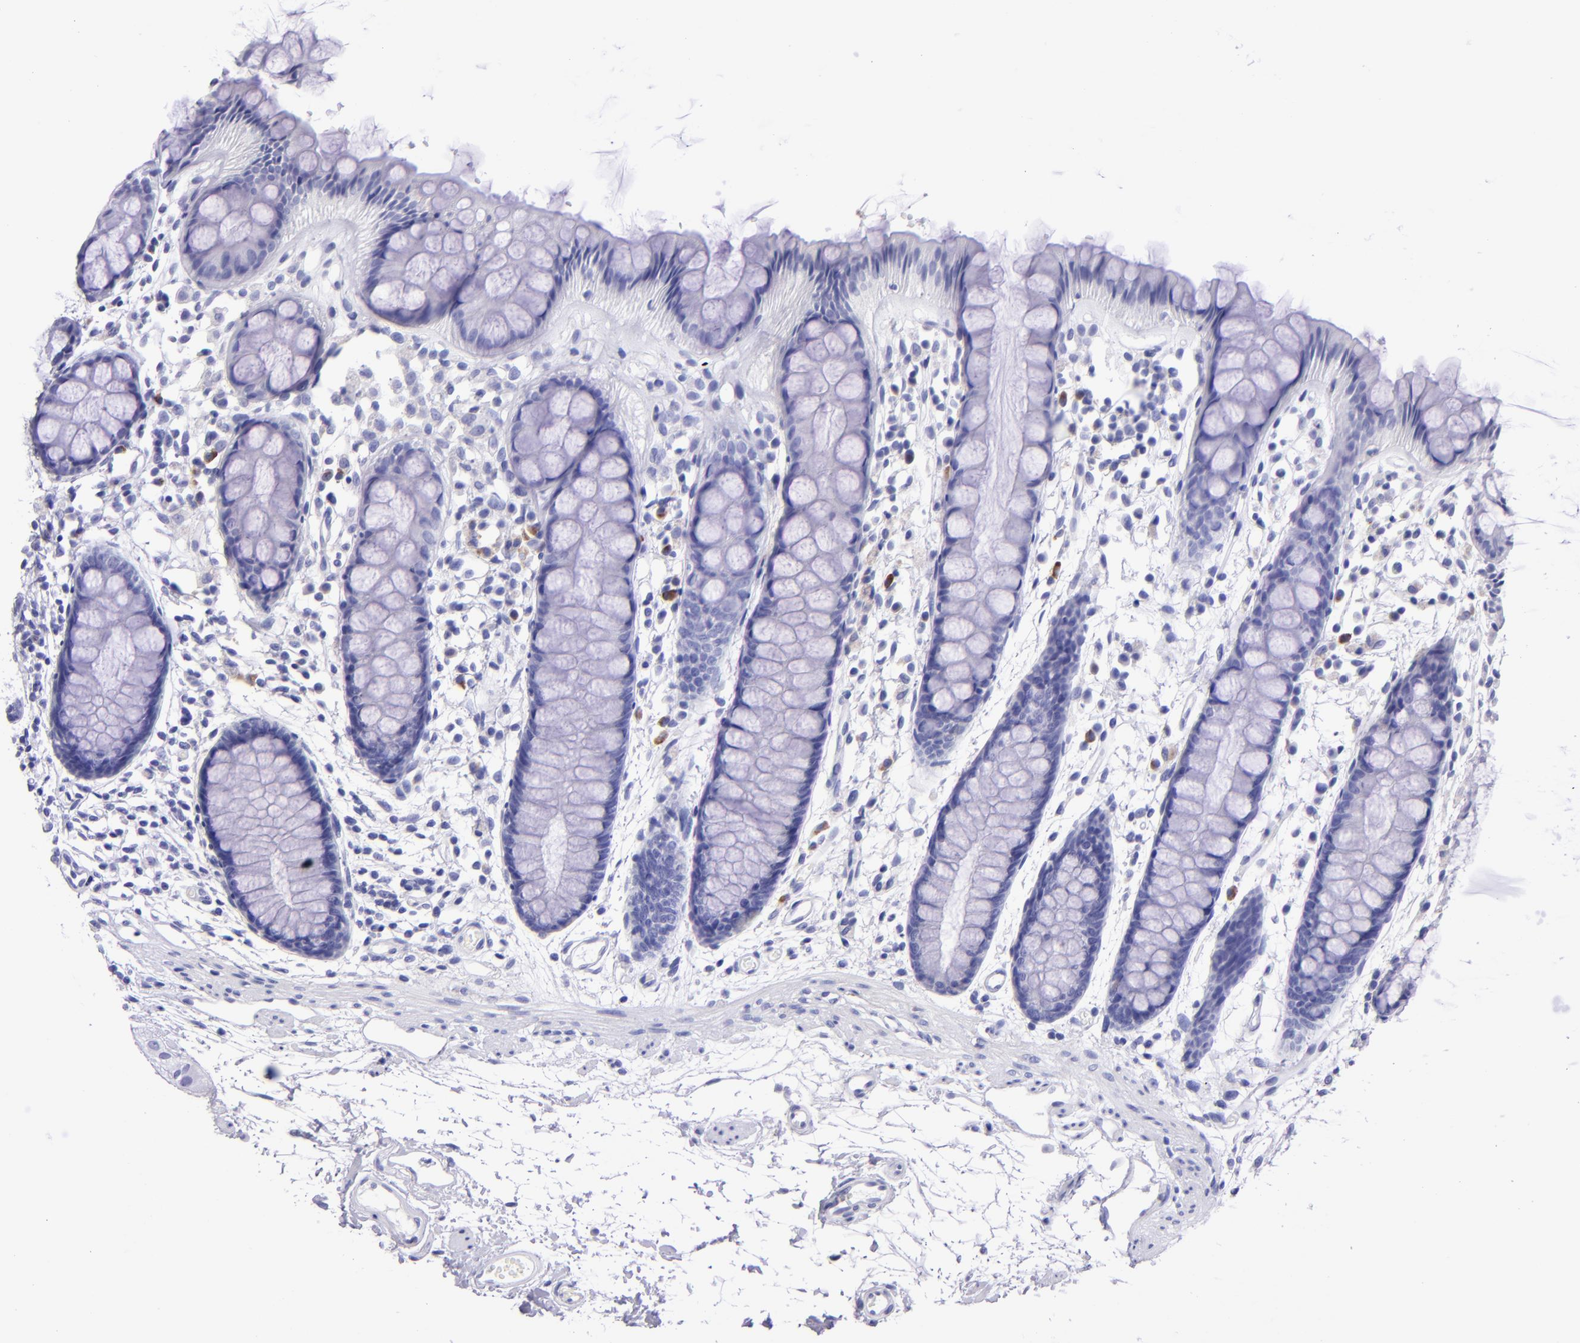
{"staining": {"intensity": "negative", "quantity": "none", "location": "none"}, "tissue": "rectum", "cell_type": "Glandular cells", "image_type": "normal", "snomed": [{"axis": "morphology", "description": "Normal tissue, NOS"}, {"axis": "topography", "description": "Rectum"}], "caption": "Immunohistochemistry (IHC) of unremarkable rectum reveals no staining in glandular cells.", "gene": "TYRP1", "patient": {"sex": "female", "age": 66}}